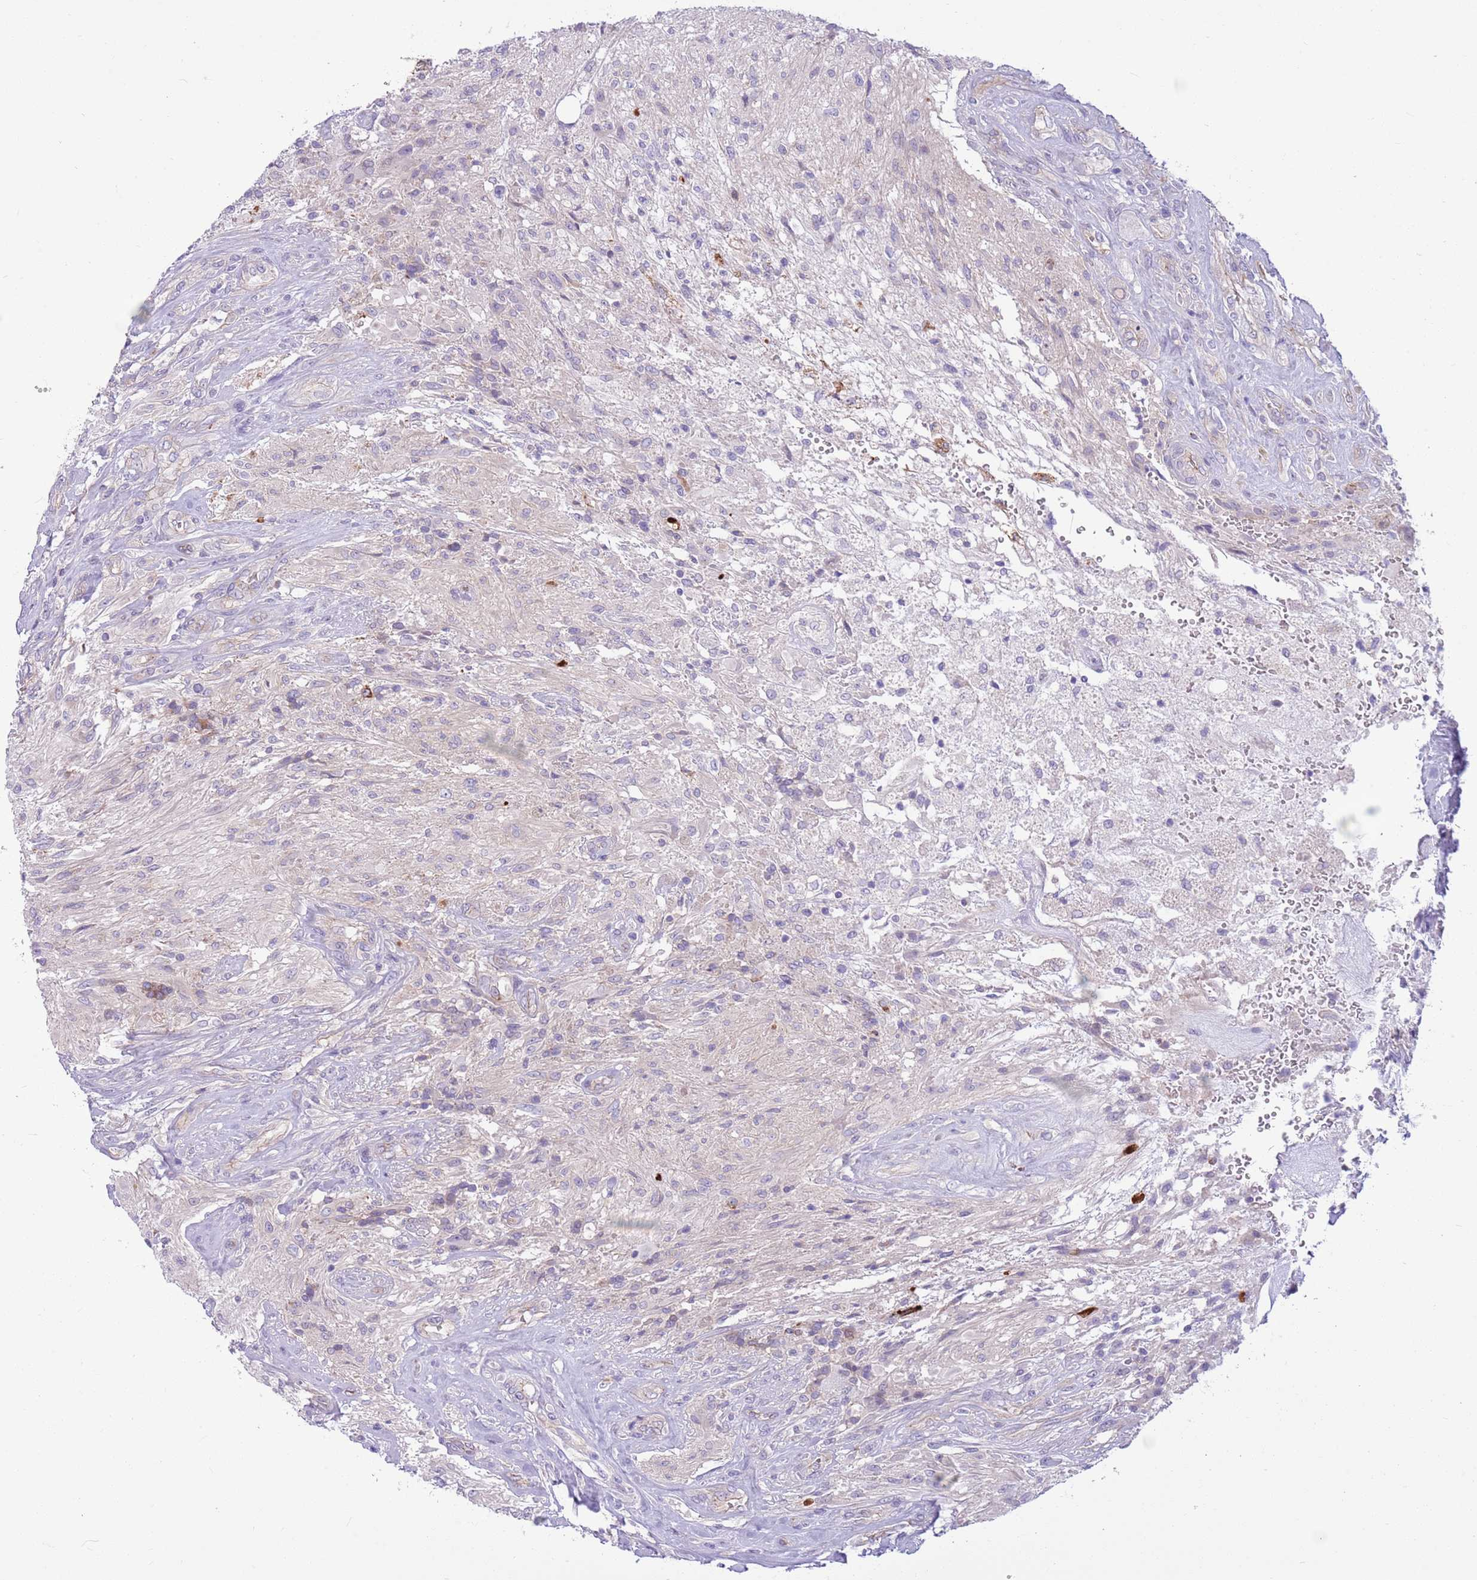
{"staining": {"intensity": "negative", "quantity": "none", "location": "none"}, "tissue": "glioma", "cell_type": "Tumor cells", "image_type": "cancer", "snomed": [{"axis": "morphology", "description": "Glioma, malignant, High grade"}, {"axis": "topography", "description": "Brain"}], "caption": "Tumor cells show no significant protein expression in high-grade glioma (malignant).", "gene": "PARP8", "patient": {"sex": "male", "age": 56}}